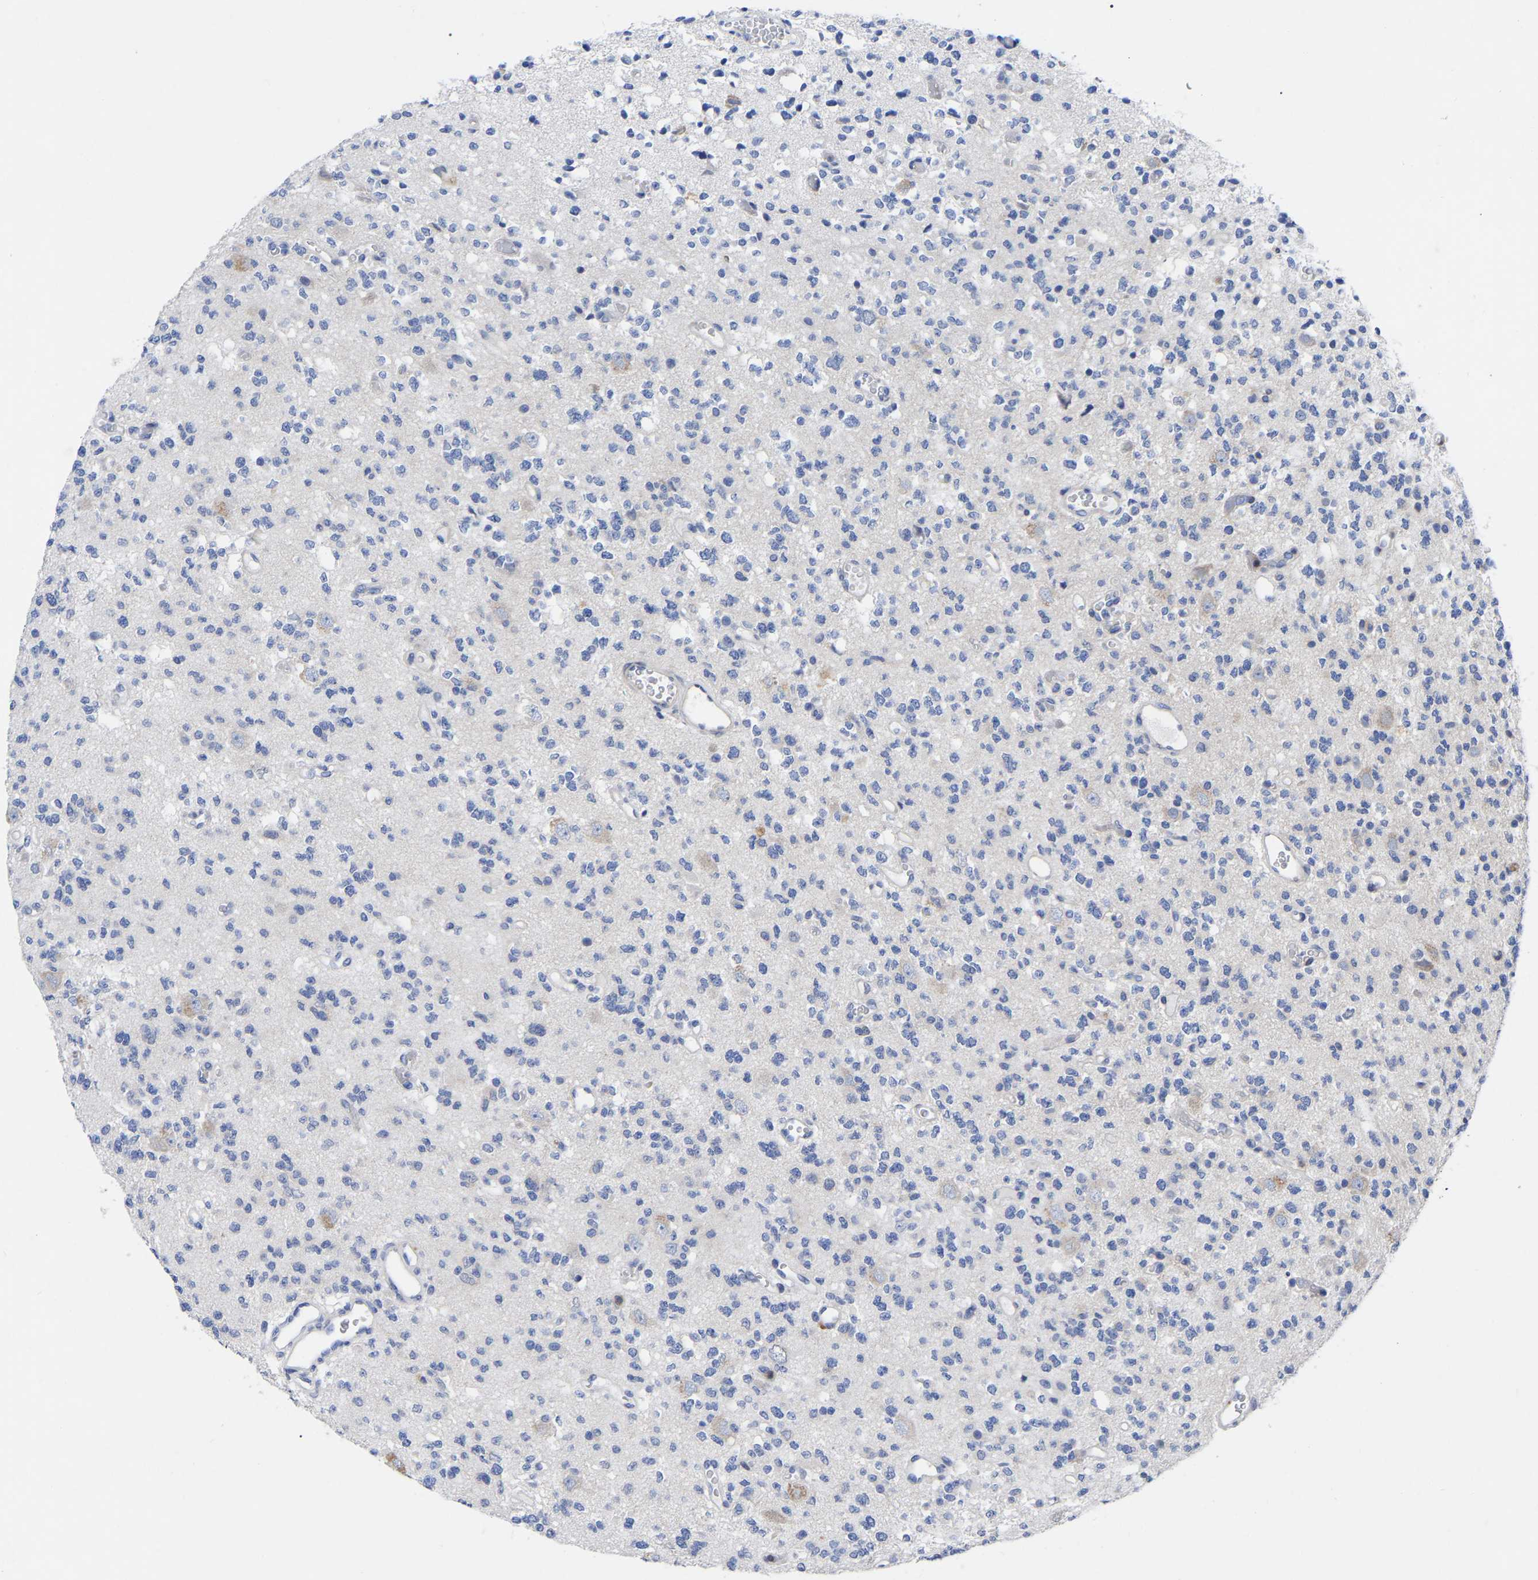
{"staining": {"intensity": "negative", "quantity": "none", "location": "none"}, "tissue": "glioma", "cell_type": "Tumor cells", "image_type": "cancer", "snomed": [{"axis": "morphology", "description": "Glioma, malignant, Low grade"}, {"axis": "topography", "description": "Brain"}], "caption": "The image reveals no significant expression in tumor cells of malignant low-grade glioma.", "gene": "PTPN7", "patient": {"sex": "male", "age": 38}}